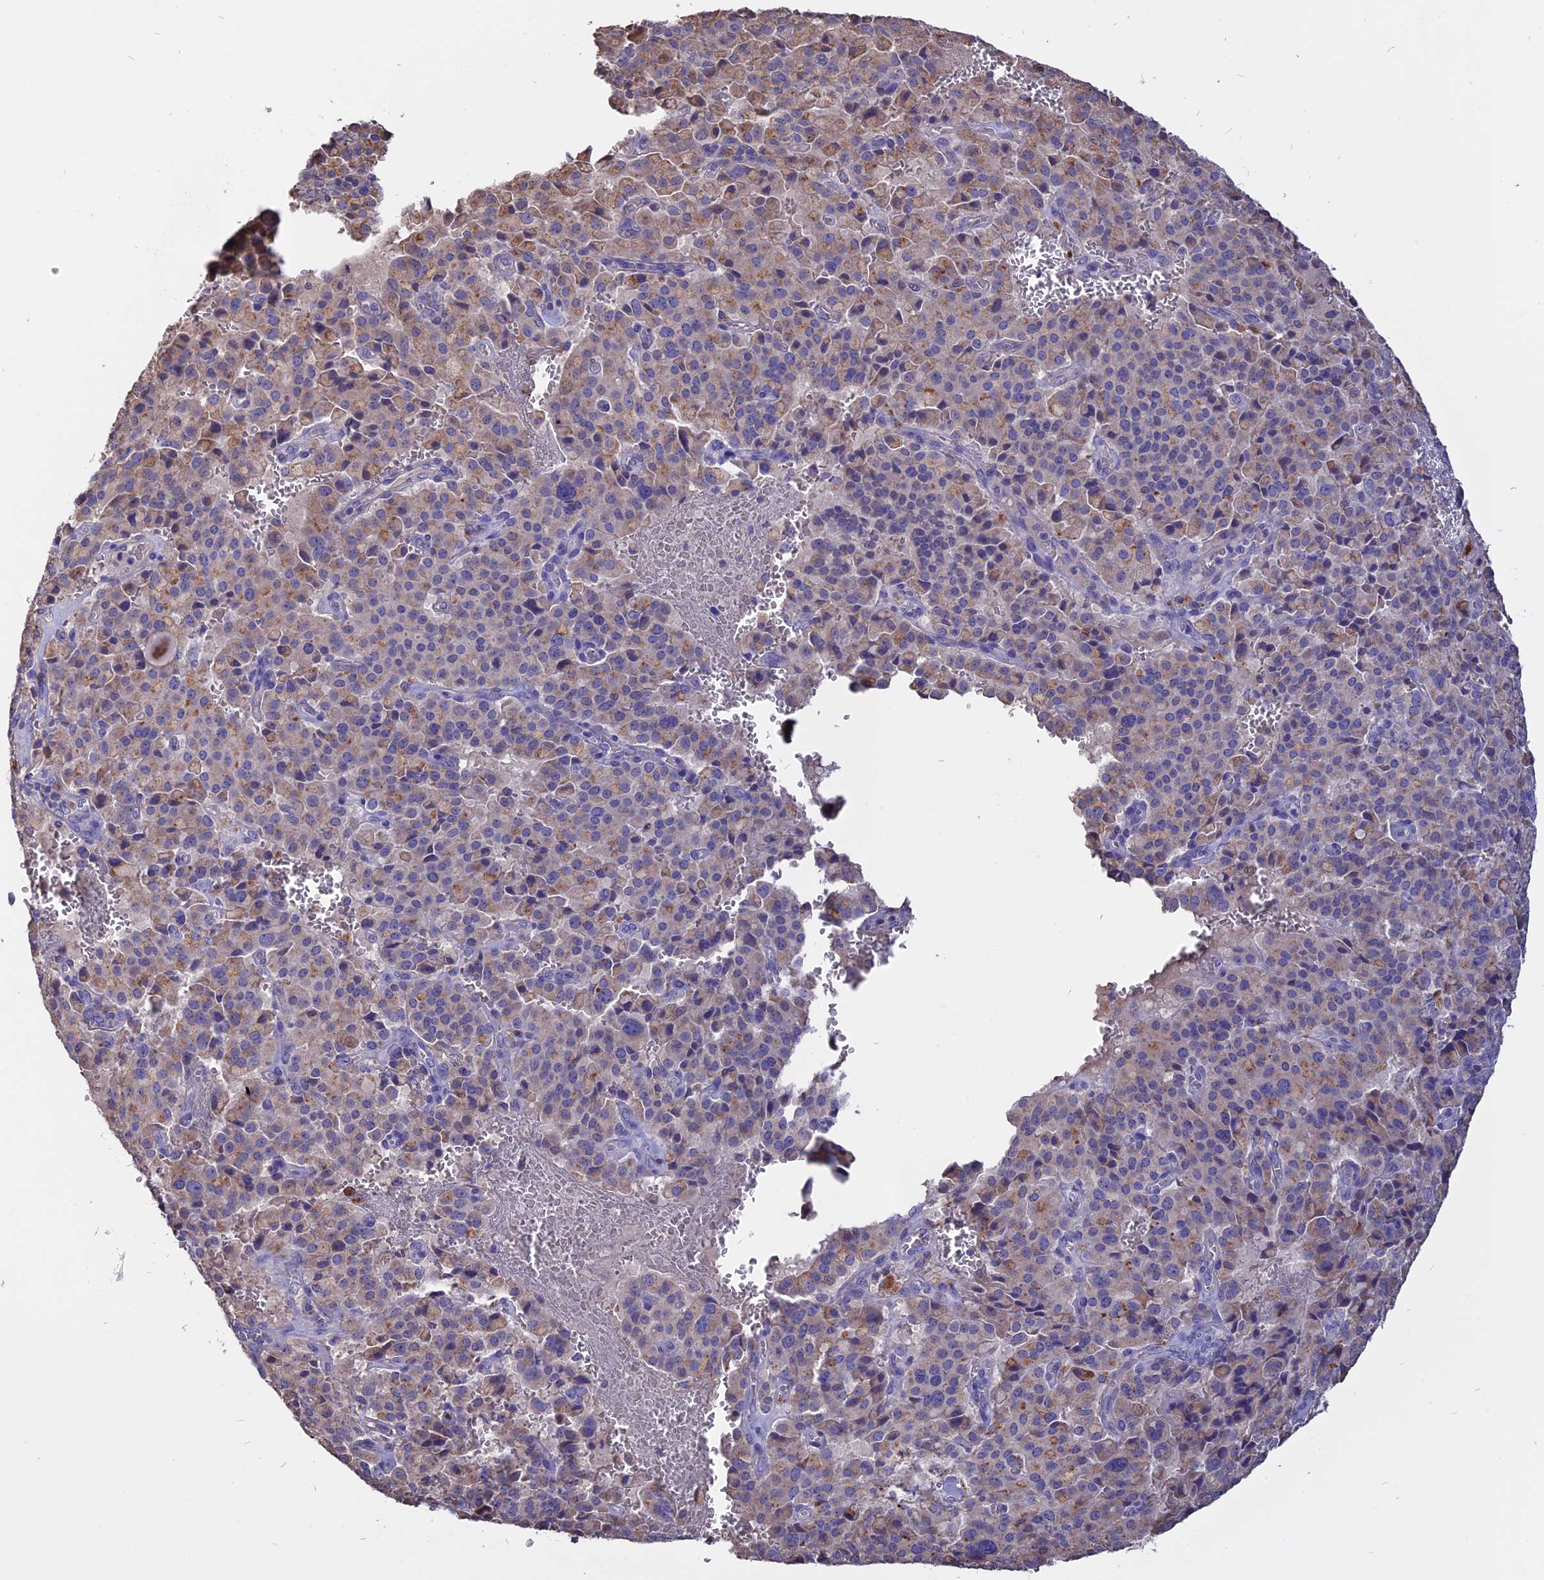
{"staining": {"intensity": "weak", "quantity": "25%-75%", "location": "cytoplasmic/membranous"}, "tissue": "pancreatic cancer", "cell_type": "Tumor cells", "image_type": "cancer", "snomed": [{"axis": "morphology", "description": "Adenocarcinoma, NOS"}, {"axis": "topography", "description": "Pancreas"}], "caption": "Immunohistochemical staining of human adenocarcinoma (pancreatic) demonstrates low levels of weak cytoplasmic/membranous protein staining in about 25%-75% of tumor cells.", "gene": "CARMIL2", "patient": {"sex": "male", "age": 65}}